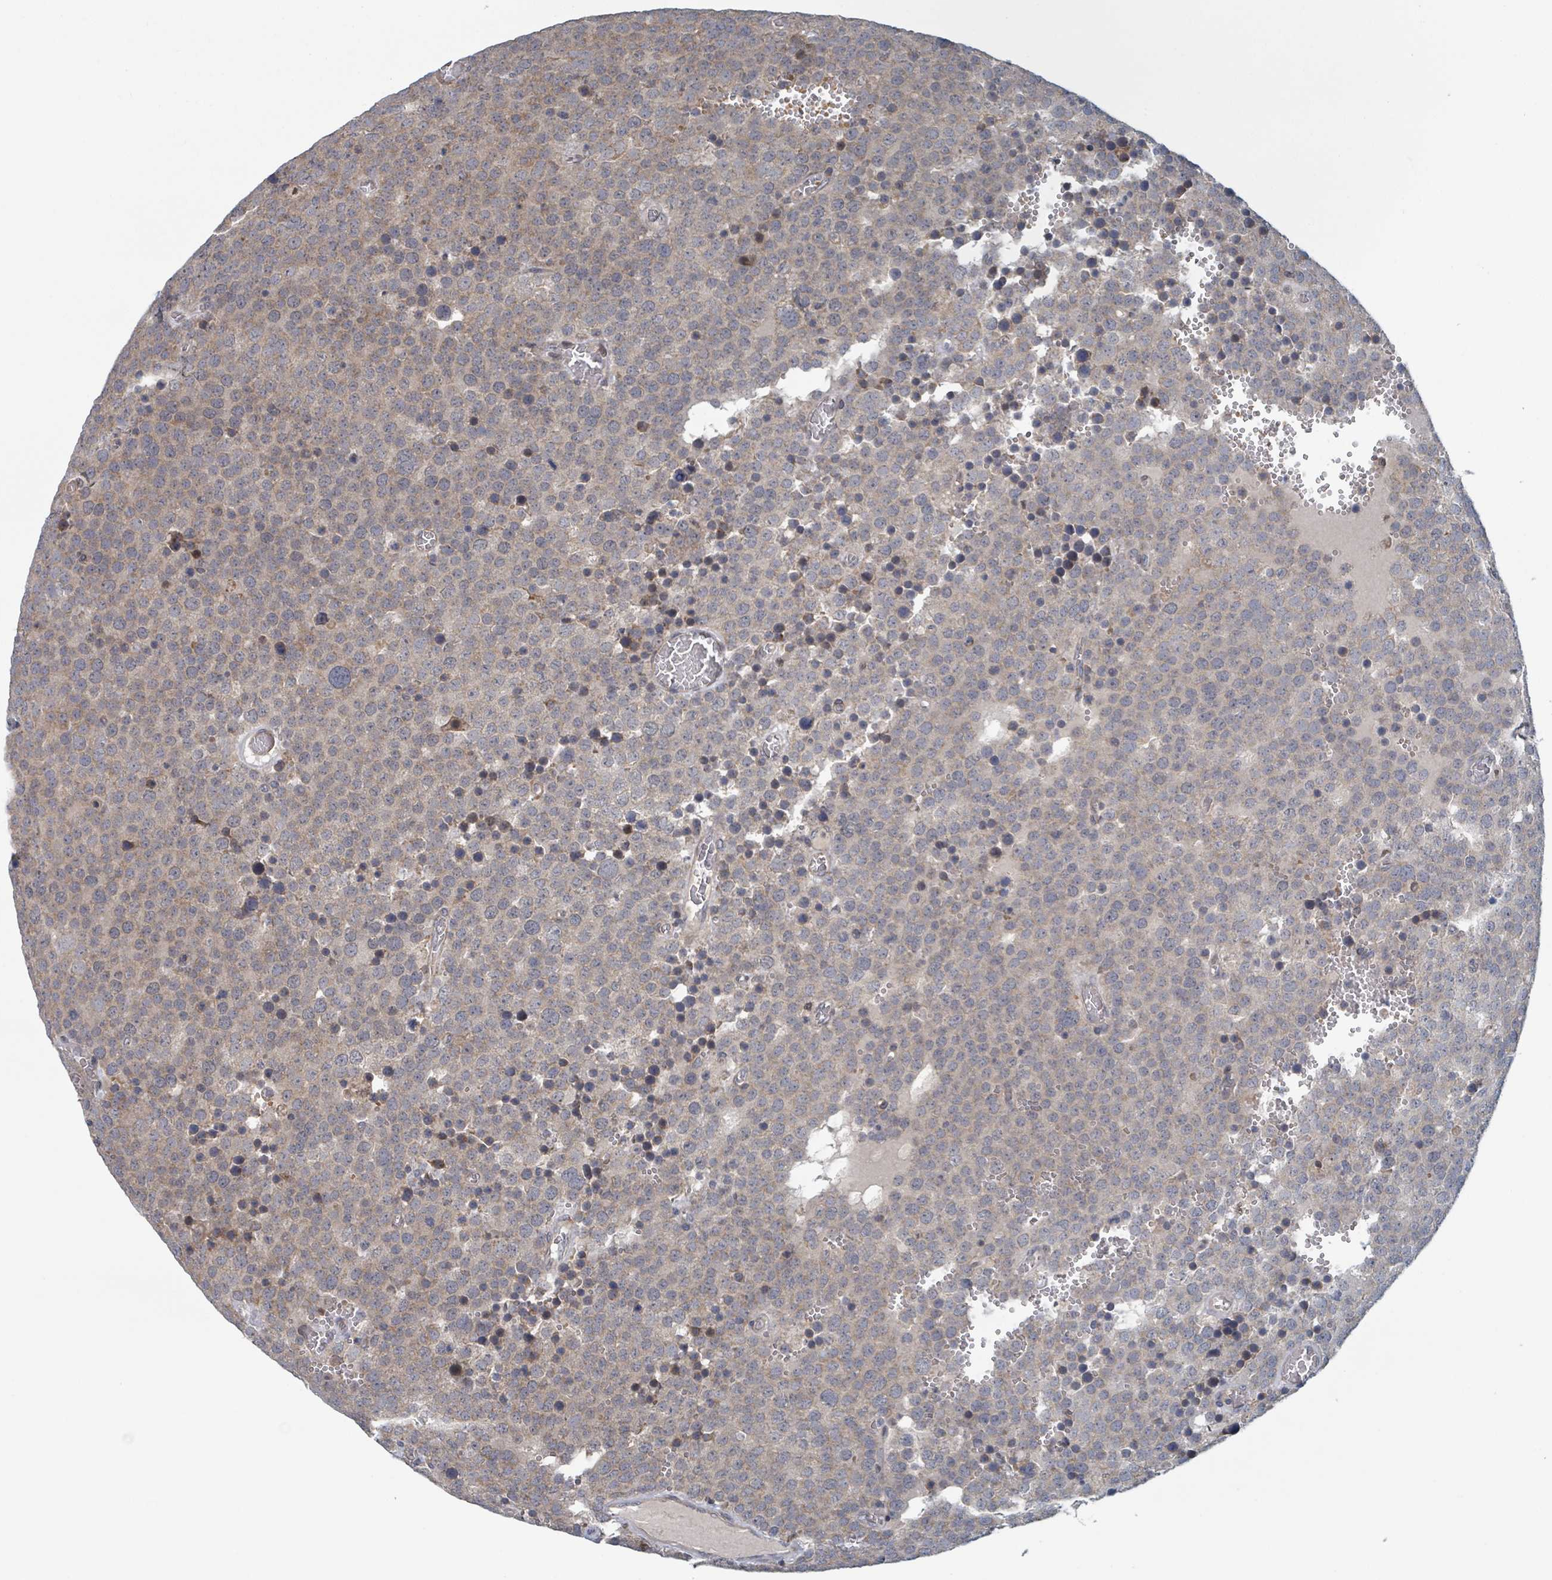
{"staining": {"intensity": "weak", "quantity": "25%-75%", "location": "cytoplasmic/membranous"}, "tissue": "testis cancer", "cell_type": "Tumor cells", "image_type": "cancer", "snomed": [{"axis": "morphology", "description": "Normal tissue, NOS"}, {"axis": "morphology", "description": "Seminoma, NOS"}, {"axis": "topography", "description": "Testis"}], "caption": "Testis cancer (seminoma) stained for a protein exhibits weak cytoplasmic/membranous positivity in tumor cells. (DAB (3,3'-diaminobenzidine) IHC, brown staining for protein, blue staining for nuclei).", "gene": "HIVEP1", "patient": {"sex": "male", "age": 71}}